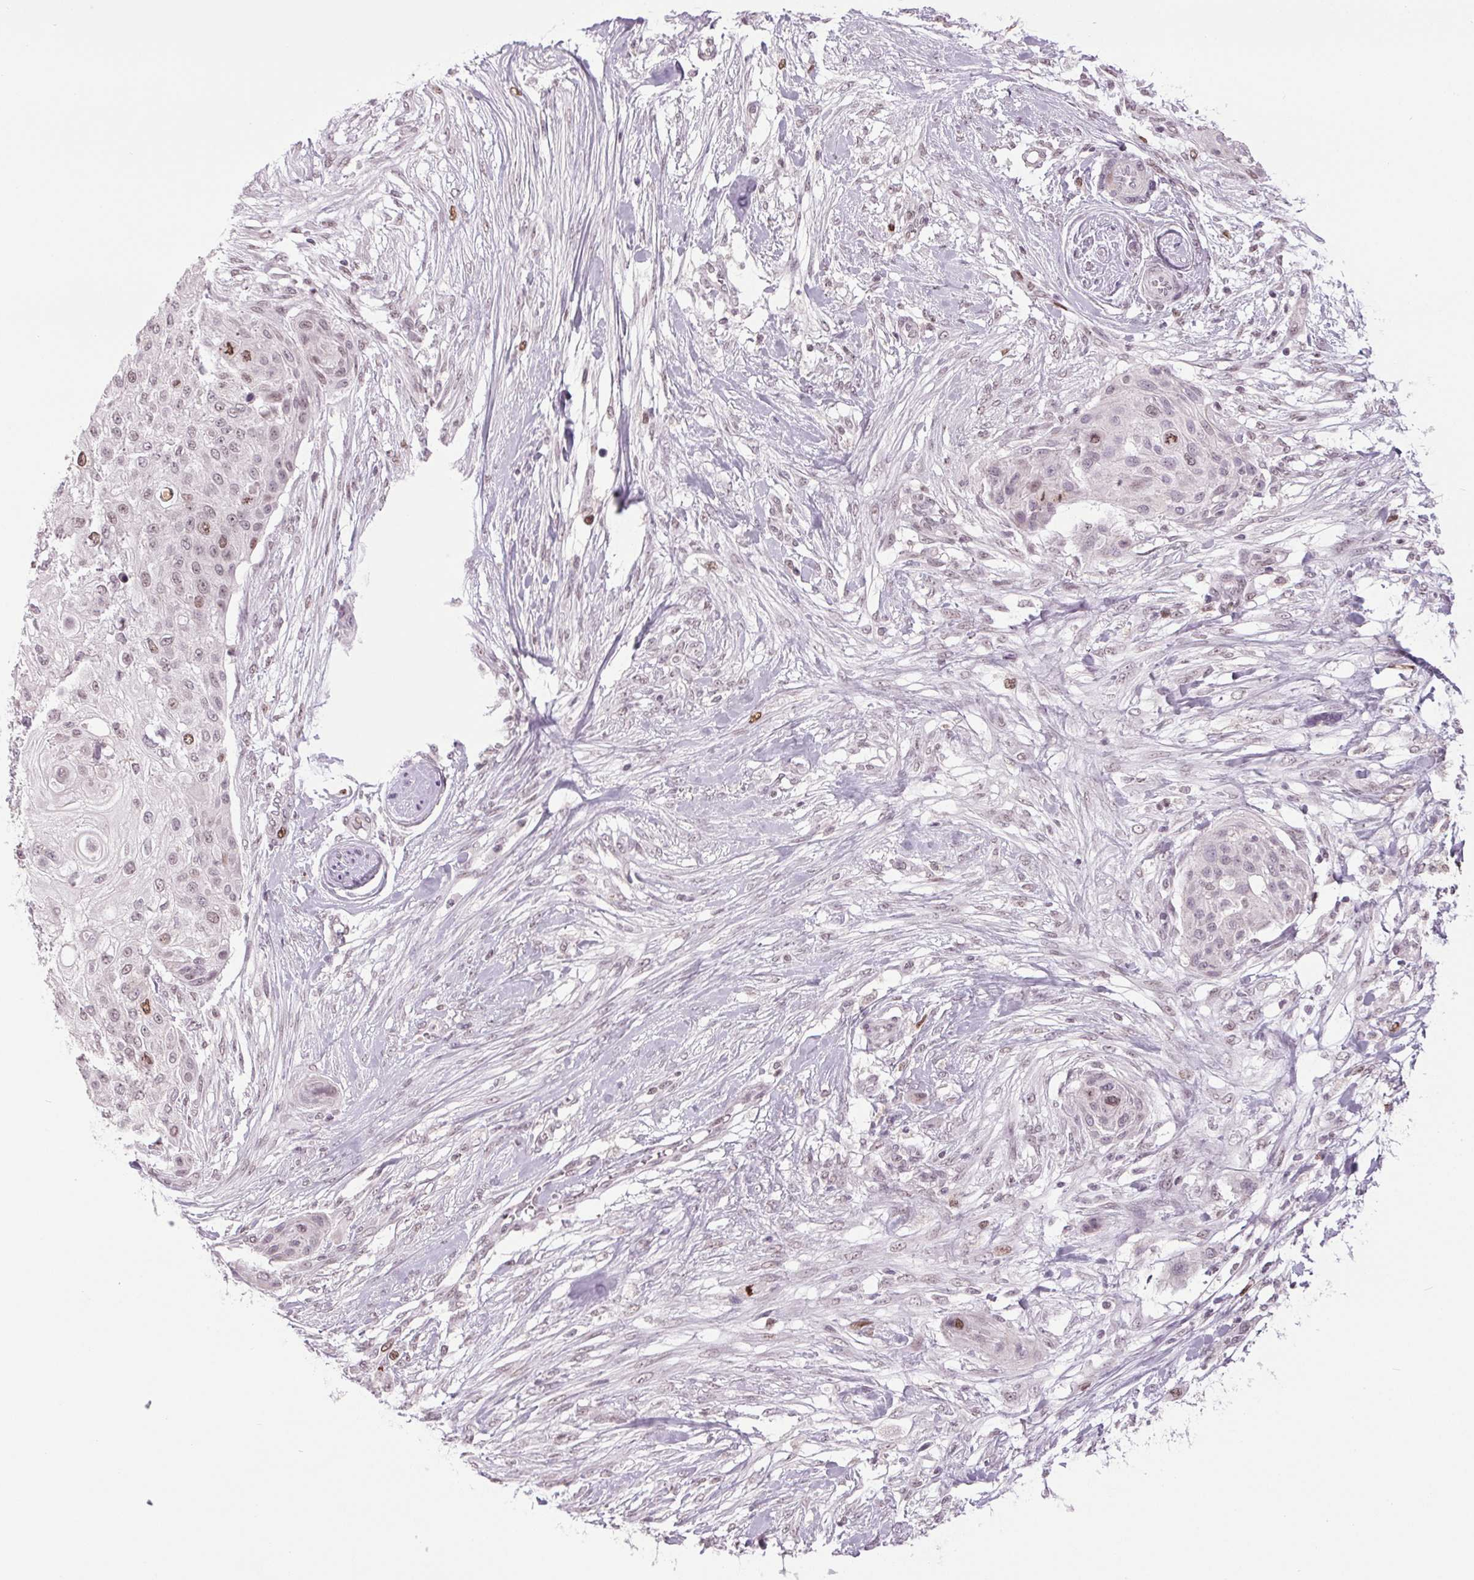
{"staining": {"intensity": "moderate", "quantity": "<25%", "location": "nuclear"}, "tissue": "skin cancer", "cell_type": "Tumor cells", "image_type": "cancer", "snomed": [{"axis": "morphology", "description": "Squamous cell carcinoma, NOS"}, {"axis": "topography", "description": "Skin"}], "caption": "Immunohistochemistry histopathology image of human skin cancer (squamous cell carcinoma) stained for a protein (brown), which reveals low levels of moderate nuclear staining in approximately <25% of tumor cells.", "gene": "SMIM6", "patient": {"sex": "female", "age": 87}}